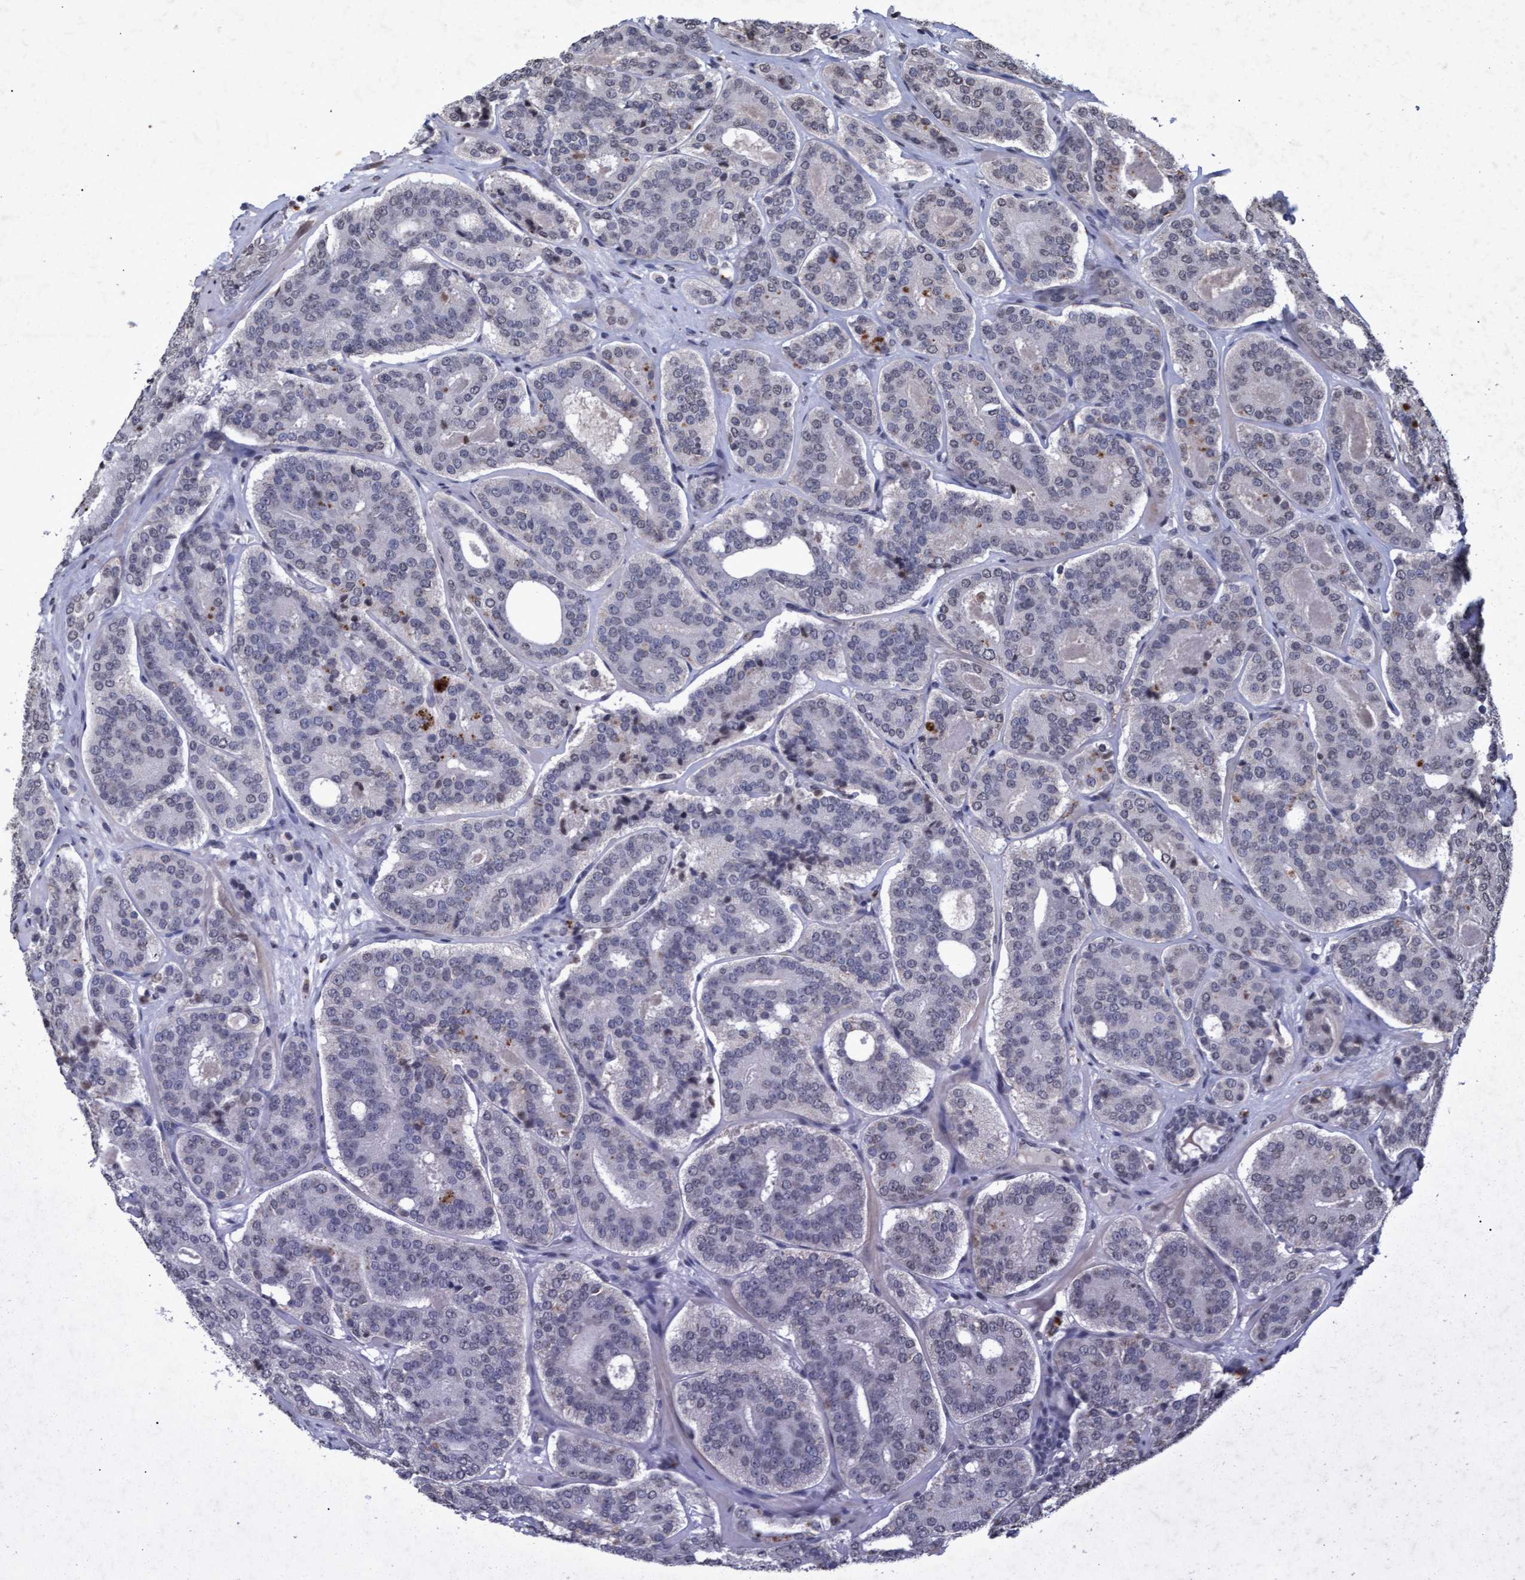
{"staining": {"intensity": "negative", "quantity": "none", "location": "none"}, "tissue": "prostate cancer", "cell_type": "Tumor cells", "image_type": "cancer", "snomed": [{"axis": "morphology", "description": "Adenocarcinoma, High grade"}, {"axis": "topography", "description": "Prostate"}], "caption": "DAB (3,3'-diaminobenzidine) immunohistochemical staining of human prostate cancer (high-grade adenocarcinoma) reveals no significant positivity in tumor cells. The staining is performed using DAB (3,3'-diaminobenzidine) brown chromogen with nuclei counter-stained in using hematoxylin.", "gene": "GALC", "patient": {"sex": "male", "age": 60}}